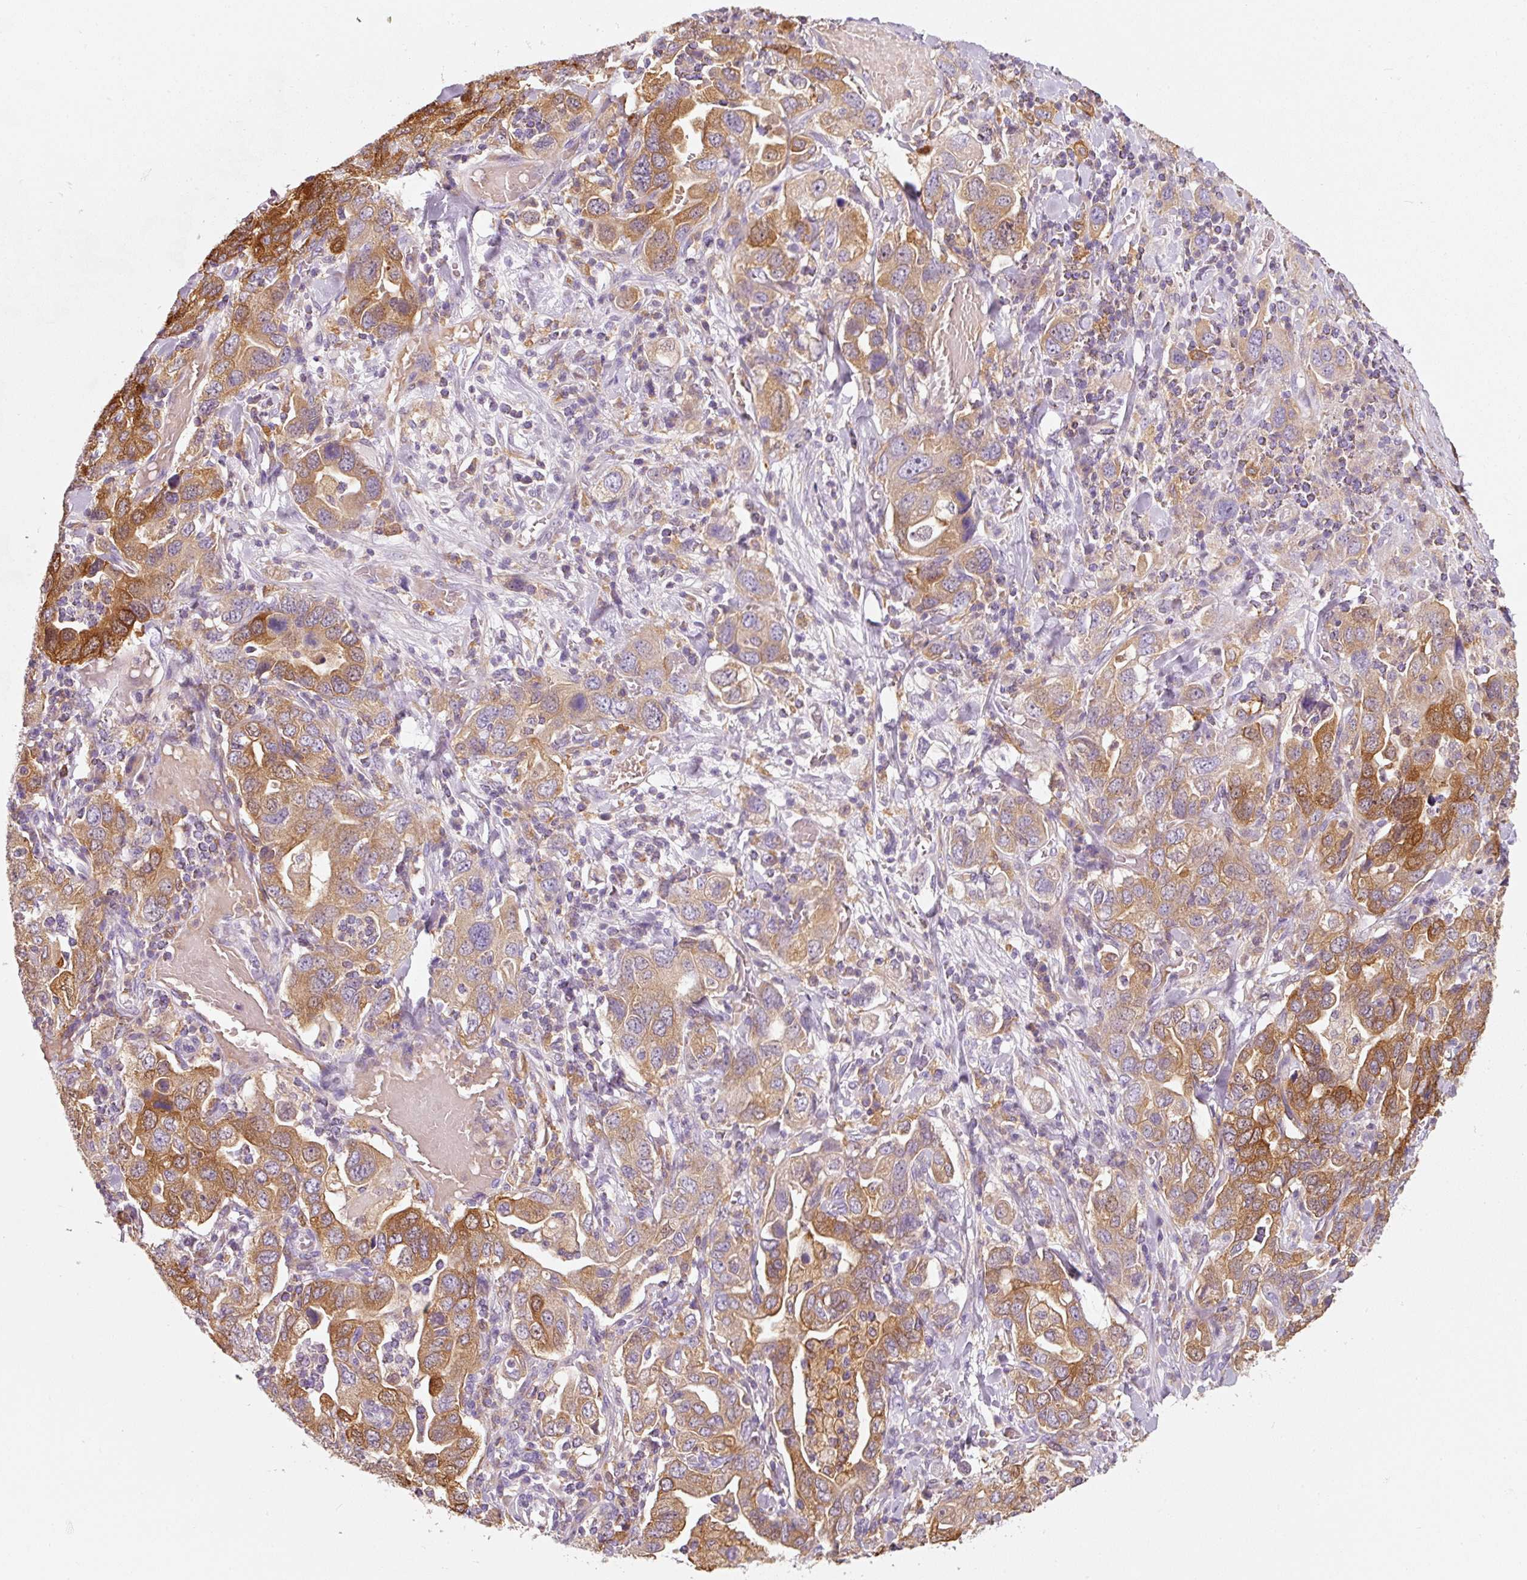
{"staining": {"intensity": "moderate", "quantity": ">75%", "location": "cytoplasmic/membranous"}, "tissue": "stomach cancer", "cell_type": "Tumor cells", "image_type": "cancer", "snomed": [{"axis": "morphology", "description": "Adenocarcinoma, NOS"}, {"axis": "topography", "description": "Stomach, upper"}, {"axis": "topography", "description": "Stomach"}], "caption": "Protein expression analysis of human stomach cancer (adenocarcinoma) reveals moderate cytoplasmic/membranous expression in about >75% of tumor cells.", "gene": "IQGAP2", "patient": {"sex": "male", "age": 62}}